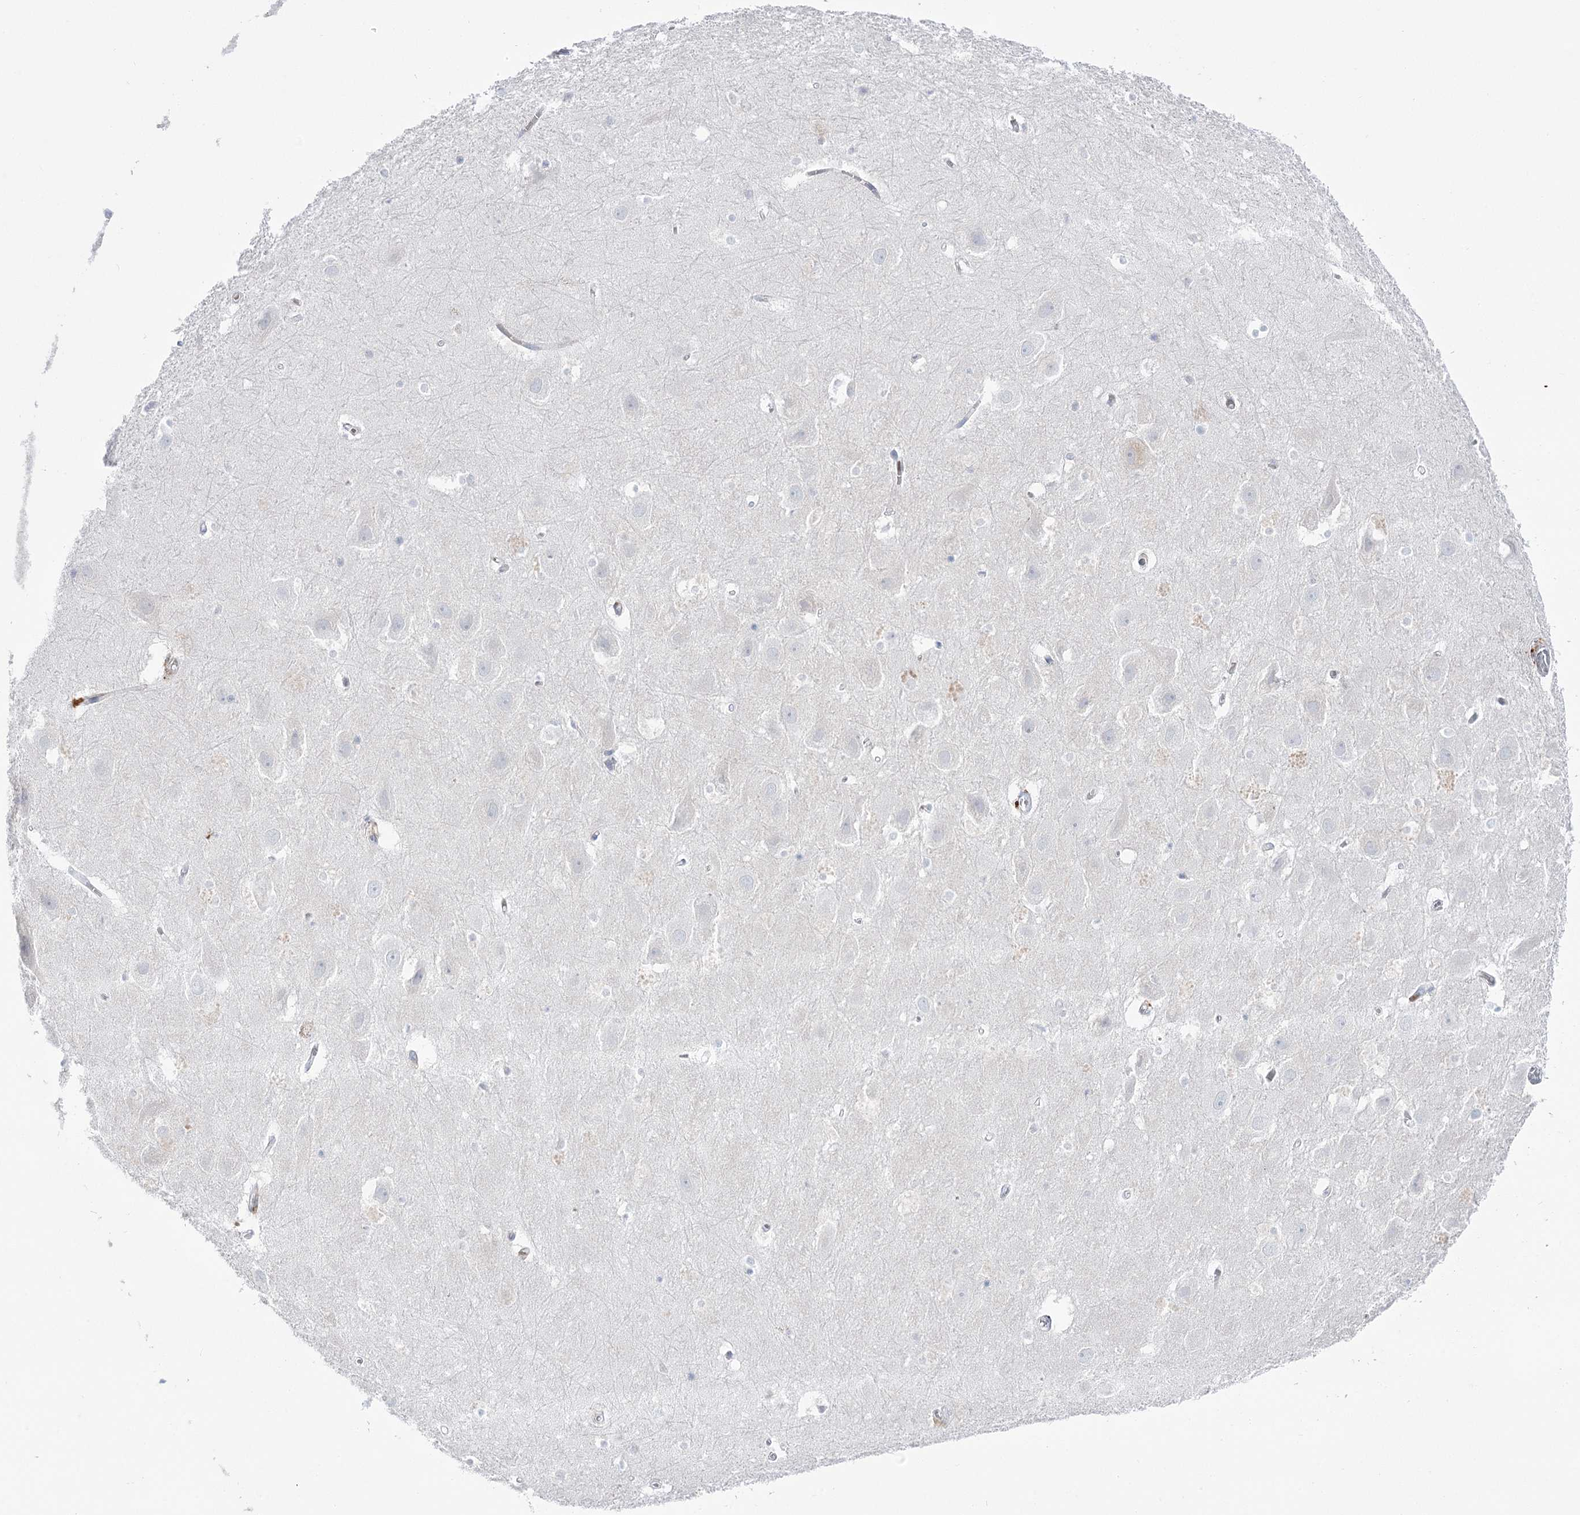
{"staining": {"intensity": "negative", "quantity": "none", "location": "none"}, "tissue": "hippocampus", "cell_type": "Glial cells", "image_type": "normal", "snomed": [{"axis": "morphology", "description": "Normal tissue, NOS"}, {"axis": "topography", "description": "Hippocampus"}], "caption": "There is no significant staining in glial cells of hippocampus. The staining was performed using DAB (3,3'-diaminobenzidine) to visualize the protein expression in brown, while the nuclei were stained in blue with hematoxylin (Magnification: 20x).", "gene": "SIAE", "patient": {"sex": "female", "age": 52}}